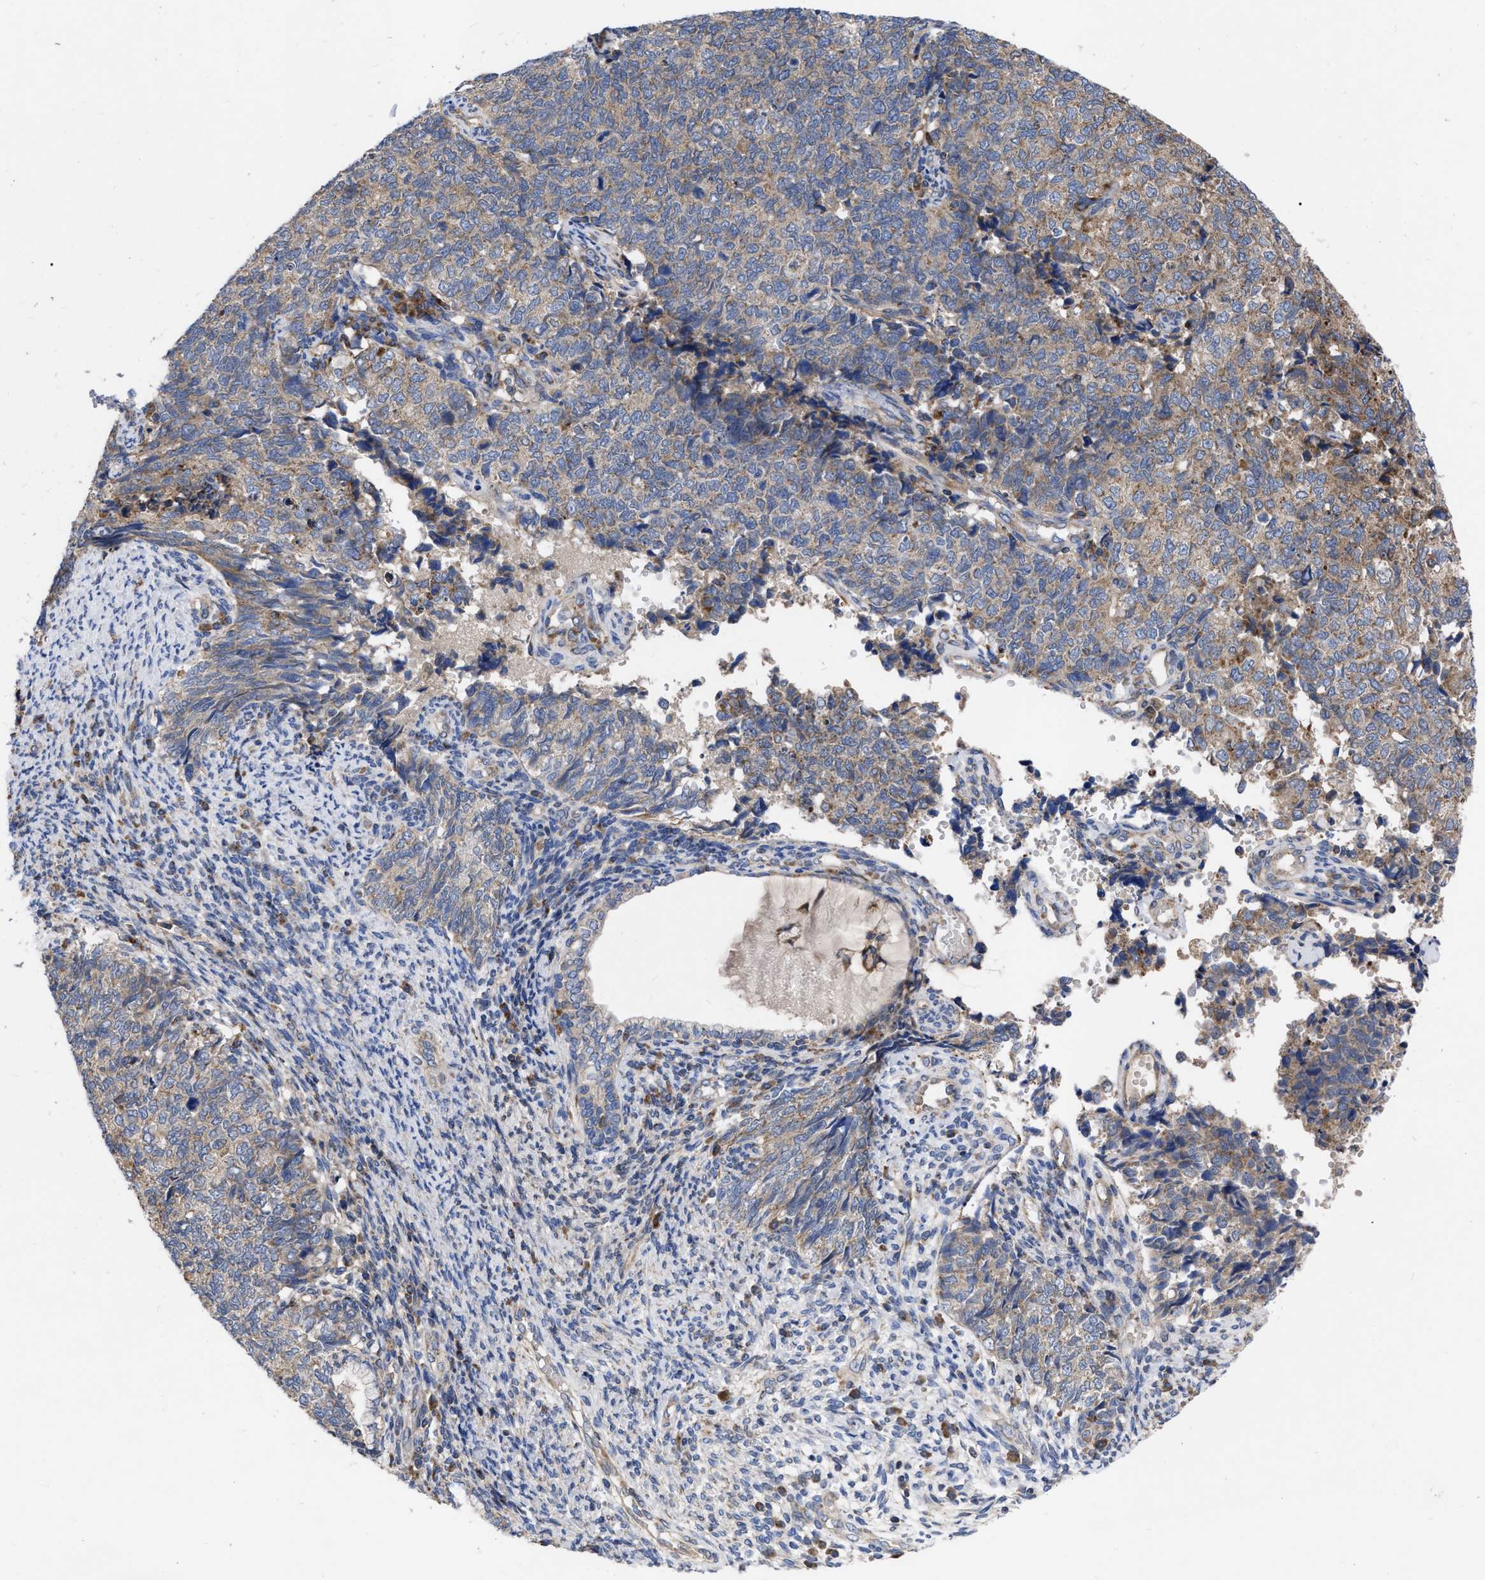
{"staining": {"intensity": "moderate", "quantity": "25%-75%", "location": "cytoplasmic/membranous"}, "tissue": "cervical cancer", "cell_type": "Tumor cells", "image_type": "cancer", "snomed": [{"axis": "morphology", "description": "Squamous cell carcinoma, NOS"}, {"axis": "topography", "description": "Cervix"}], "caption": "Immunohistochemistry micrograph of cervical squamous cell carcinoma stained for a protein (brown), which demonstrates medium levels of moderate cytoplasmic/membranous positivity in about 25%-75% of tumor cells.", "gene": "CDKN2C", "patient": {"sex": "female", "age": 63}}